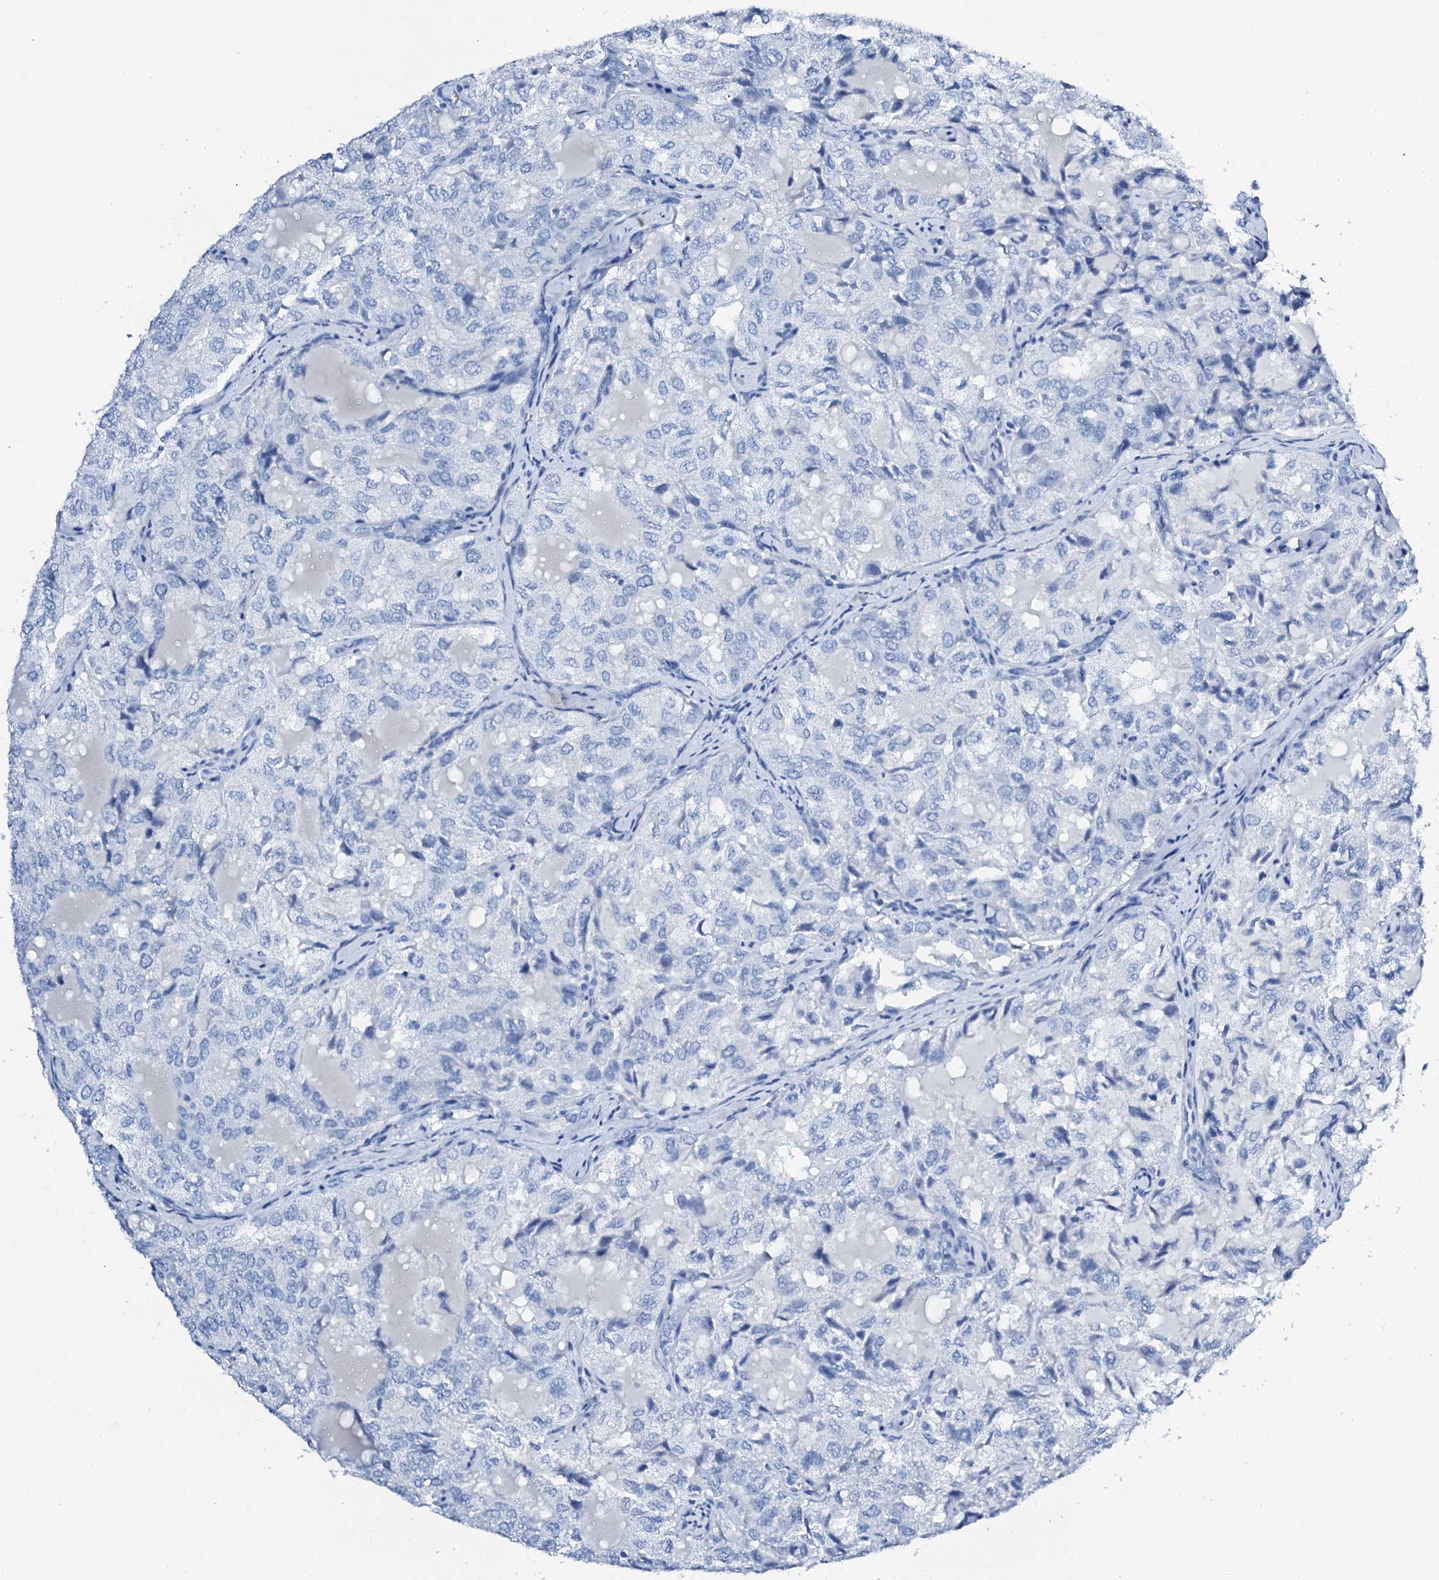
{"staining": {"intensity": "negative", "quantity": "none", "location": "none"}, "tissue": "thyroid cancer", "cell_type": "Tumor cells", "image_type": "cancer", "snomed": [{"axis": "morphology", "description": "Follicular adenoma carcinoma, NOS"}, {"axis": "topography", "description": "Thyroid gland"}], "caption": "Tumor cells show no significant expression in thyroid cancer (follicular adenoma carcinoma).", "gene": "PTH", "patient": {"sex": "male", "age": 75}}